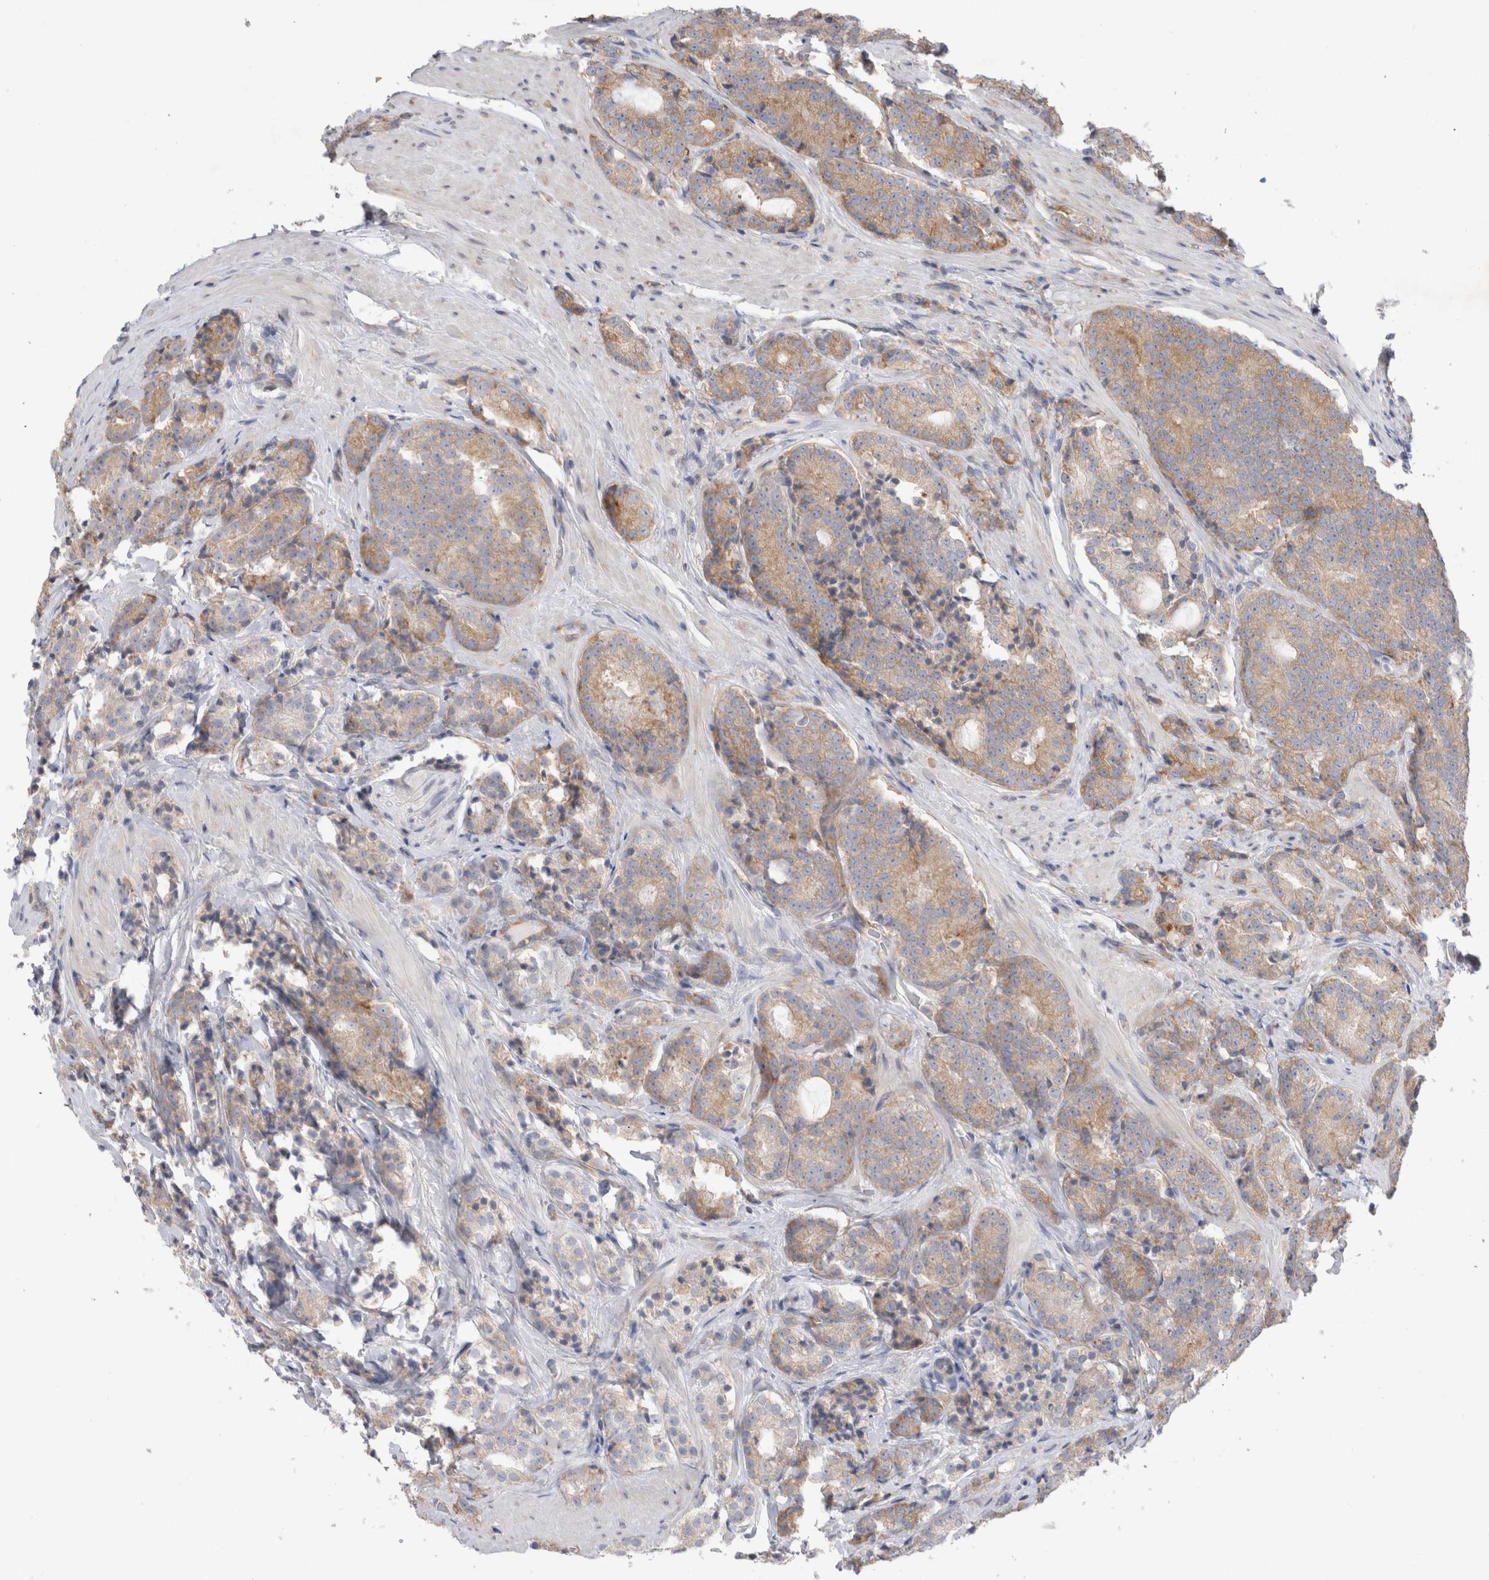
{"staining": {"intensity": "weak", "quantity": ">75%", "location": "cytoplasmic/membranous"}, "tissue": "prostate cancer", "cell_type": "Tumor cells", "image_type": "cancer", "snomed": [{"axis": "morphology", "description": "Adenocarcinoma, High grade"}, {"axis": "topography", "description": "Prostate"}], "caption": "Immunohistochemistry photomicrograph of human high-grade adenocarcinoma (prostate) stained for a protein (brown), which shows low levels of weak cytoplasmic/membranous staining in approximately >75% of tumor cells.", "gene": "ZNF23", "patient": {"sex": "male", "age": 61}}